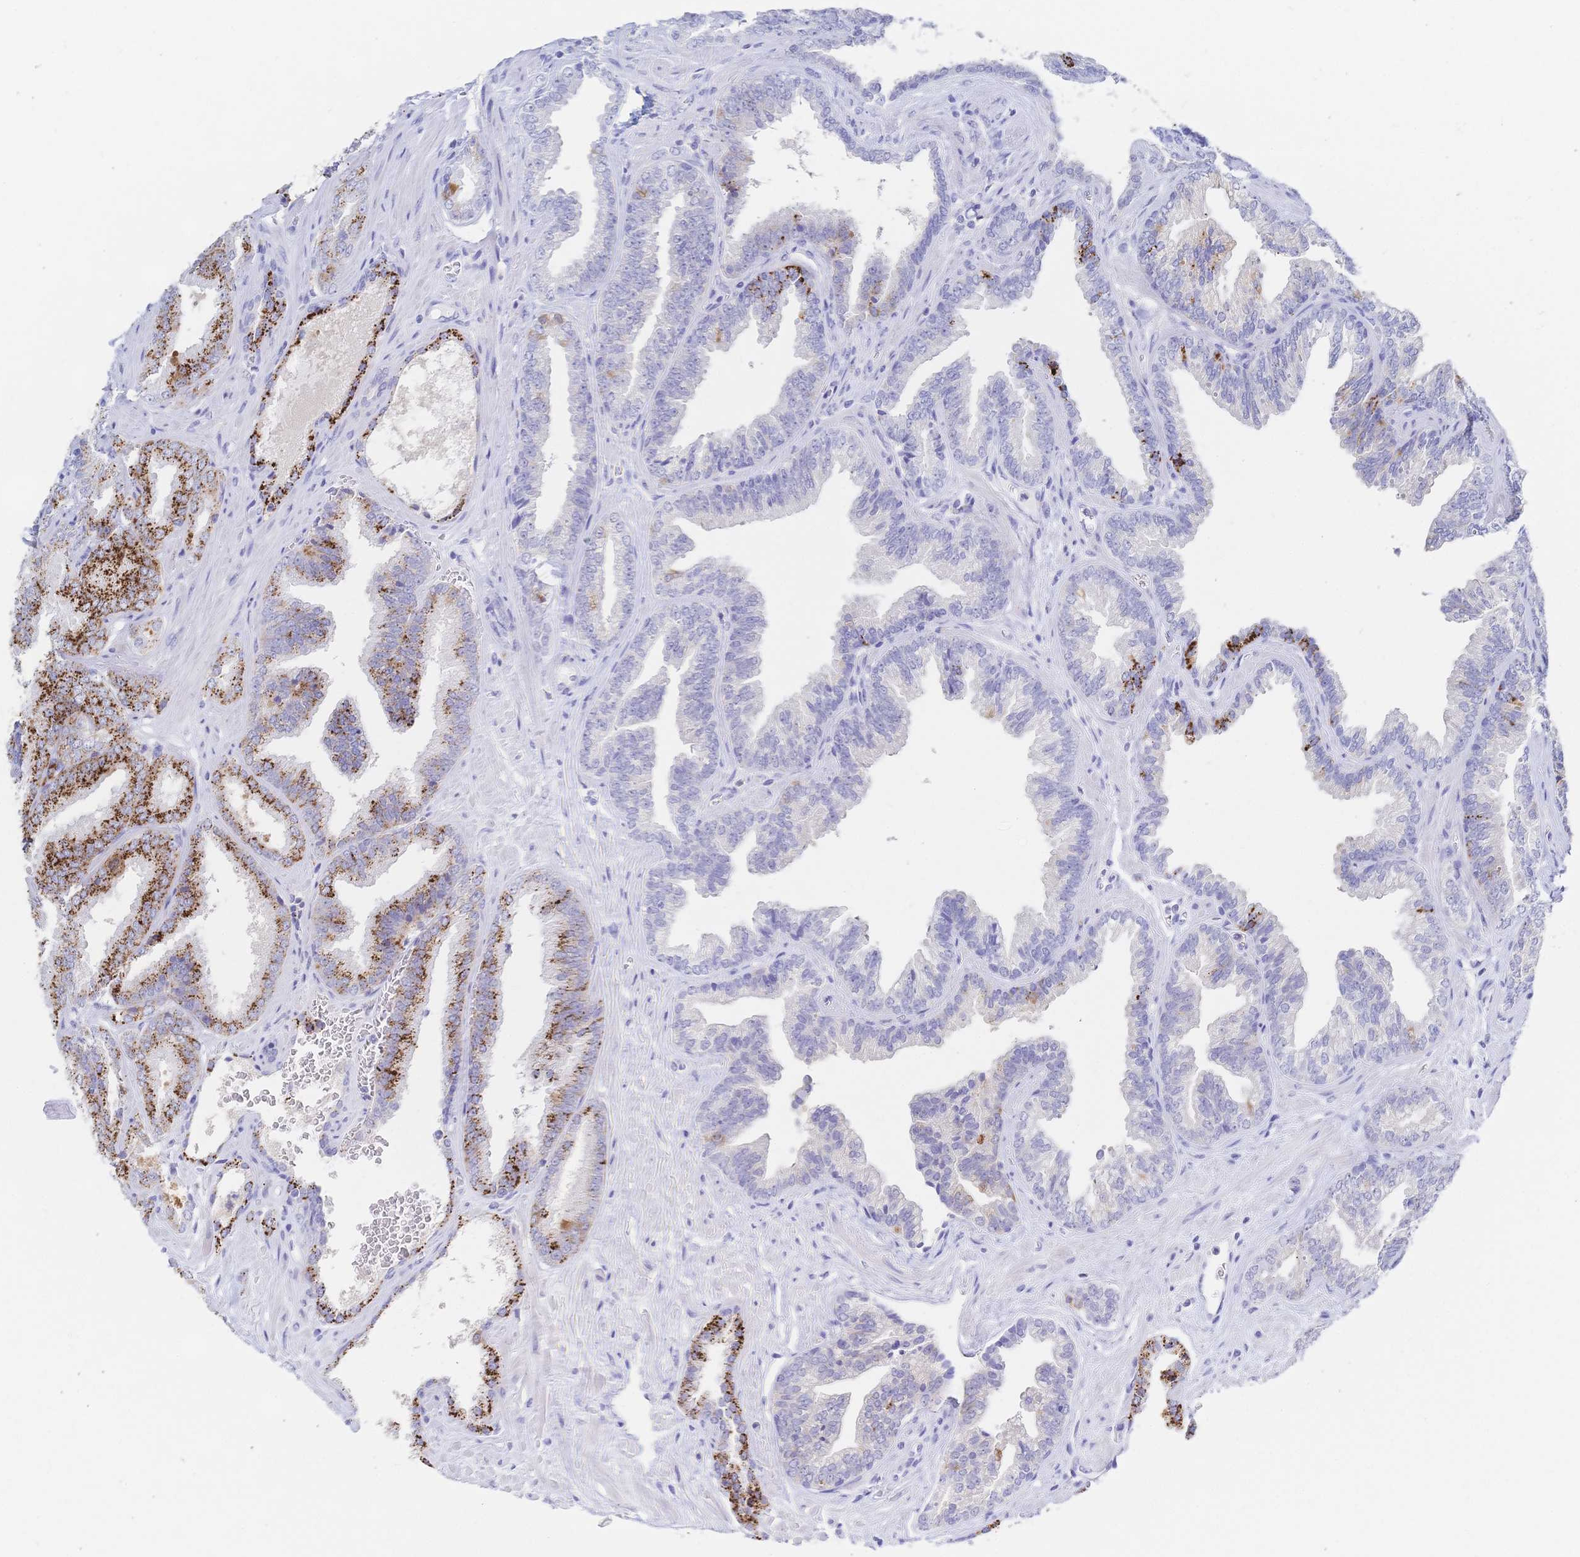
{"staining": {"intensity": "moderate", "quantity": "<25%", "location": "cytoplasmic/membranous"}, "tissue": "prostate cancer", "cell_type": "Tumor cells", "image_type": "cancer", "snomed": [{"axis": "morphology", "description": "Adenocarcinoma, High grade"}, {"axis": "topography", "description": "Prostate"}], "caption": "Tumor cells show low levels of moderate cytoplasmic/membranous staining in approximately <25% of cells in adenocarcinoma (high-grade) (prostate).", "gene": "RRM1", "patient": {"sex": "male", "age": 68}}